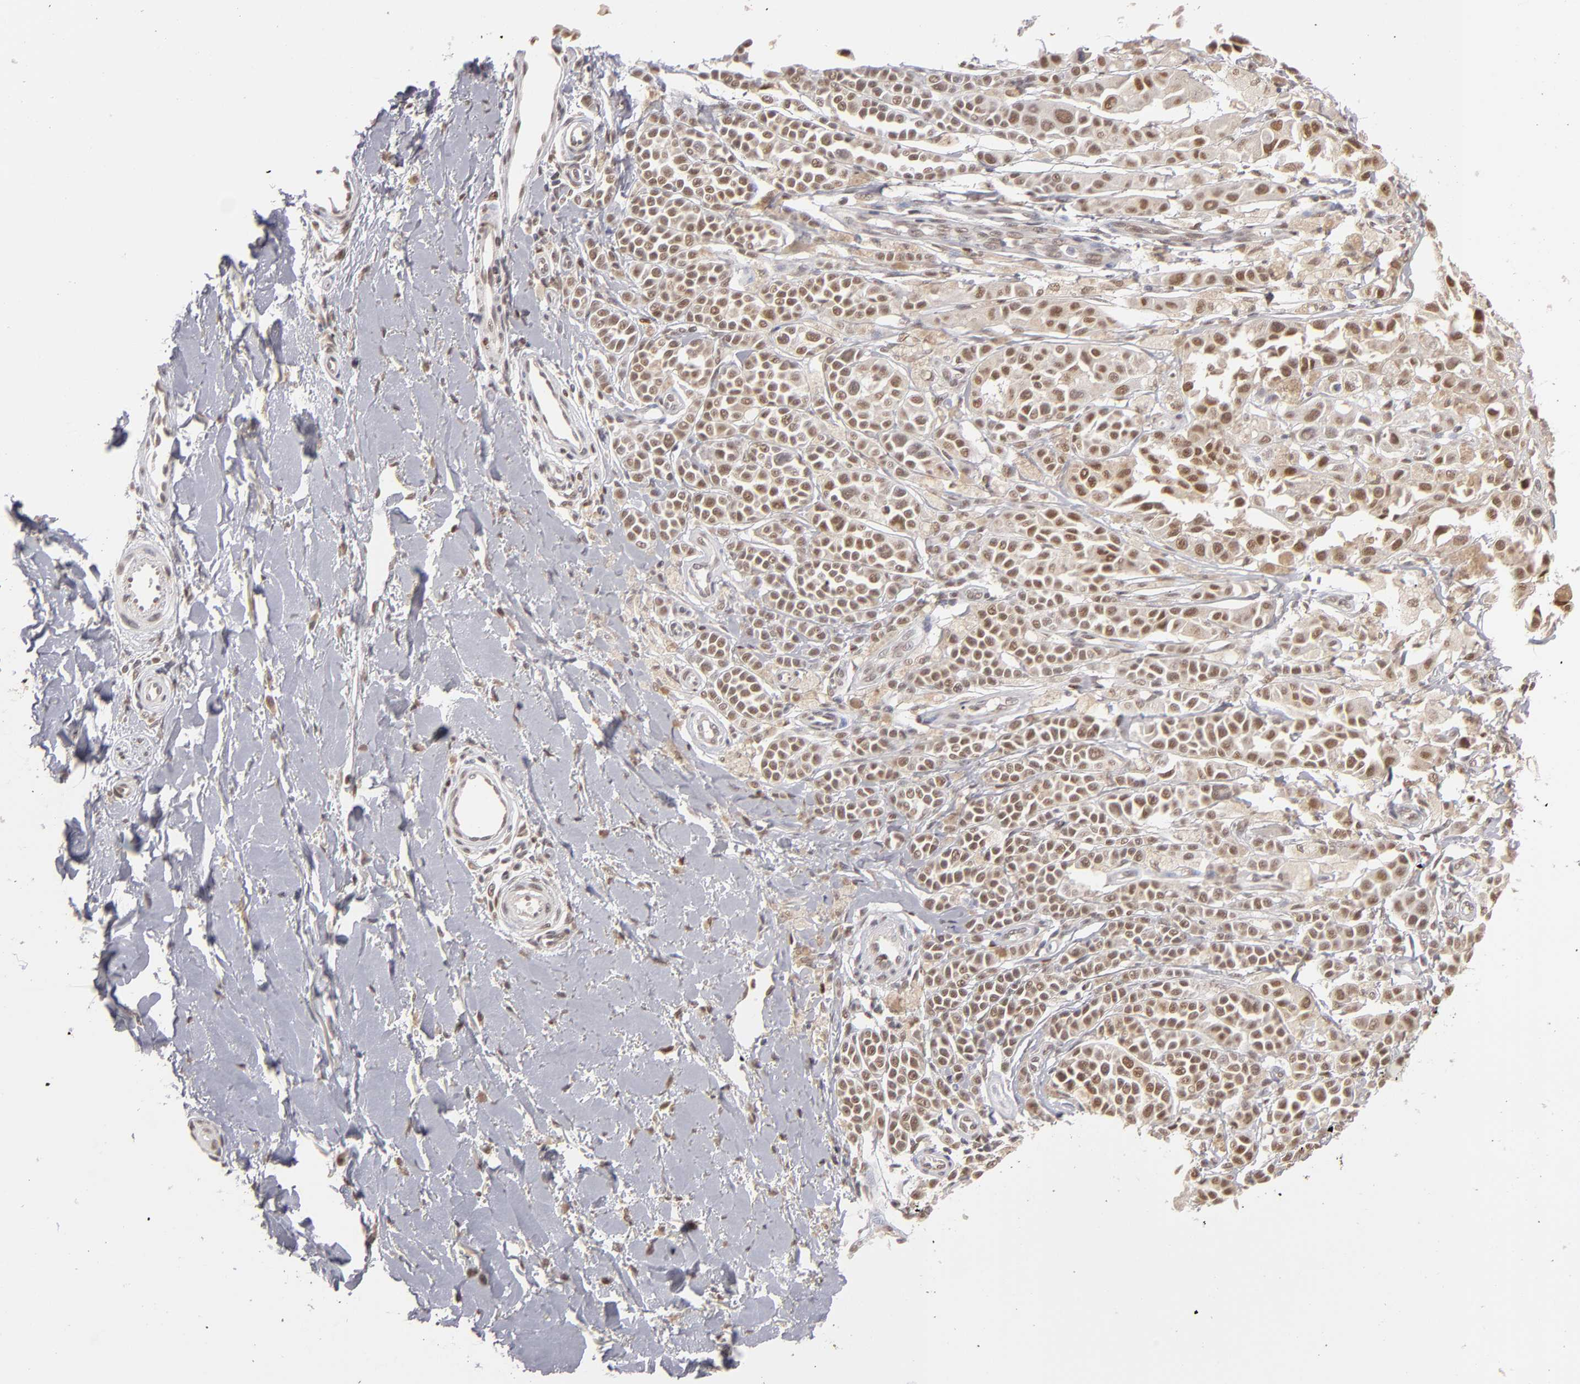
{"staining": {"intensity": "moderate", "quantity": ">75%", "location": "nuclear"}, "tissue": "melanoma", "cell_type": "Tumor cells", "image_type": "cancer", "snomed": [{"axis": "morphology", "description": "Malignant melanoma, NOS"}, {"axis": "topography", "description": "Skin"}], "caption": "Human malignant melanoma stained with a brown dye exhibits moderate nuclear positive expression in approximately >75% of tumor cells.", "gene": "NFE2", "patient": {"sex": "female", "age": 38}}